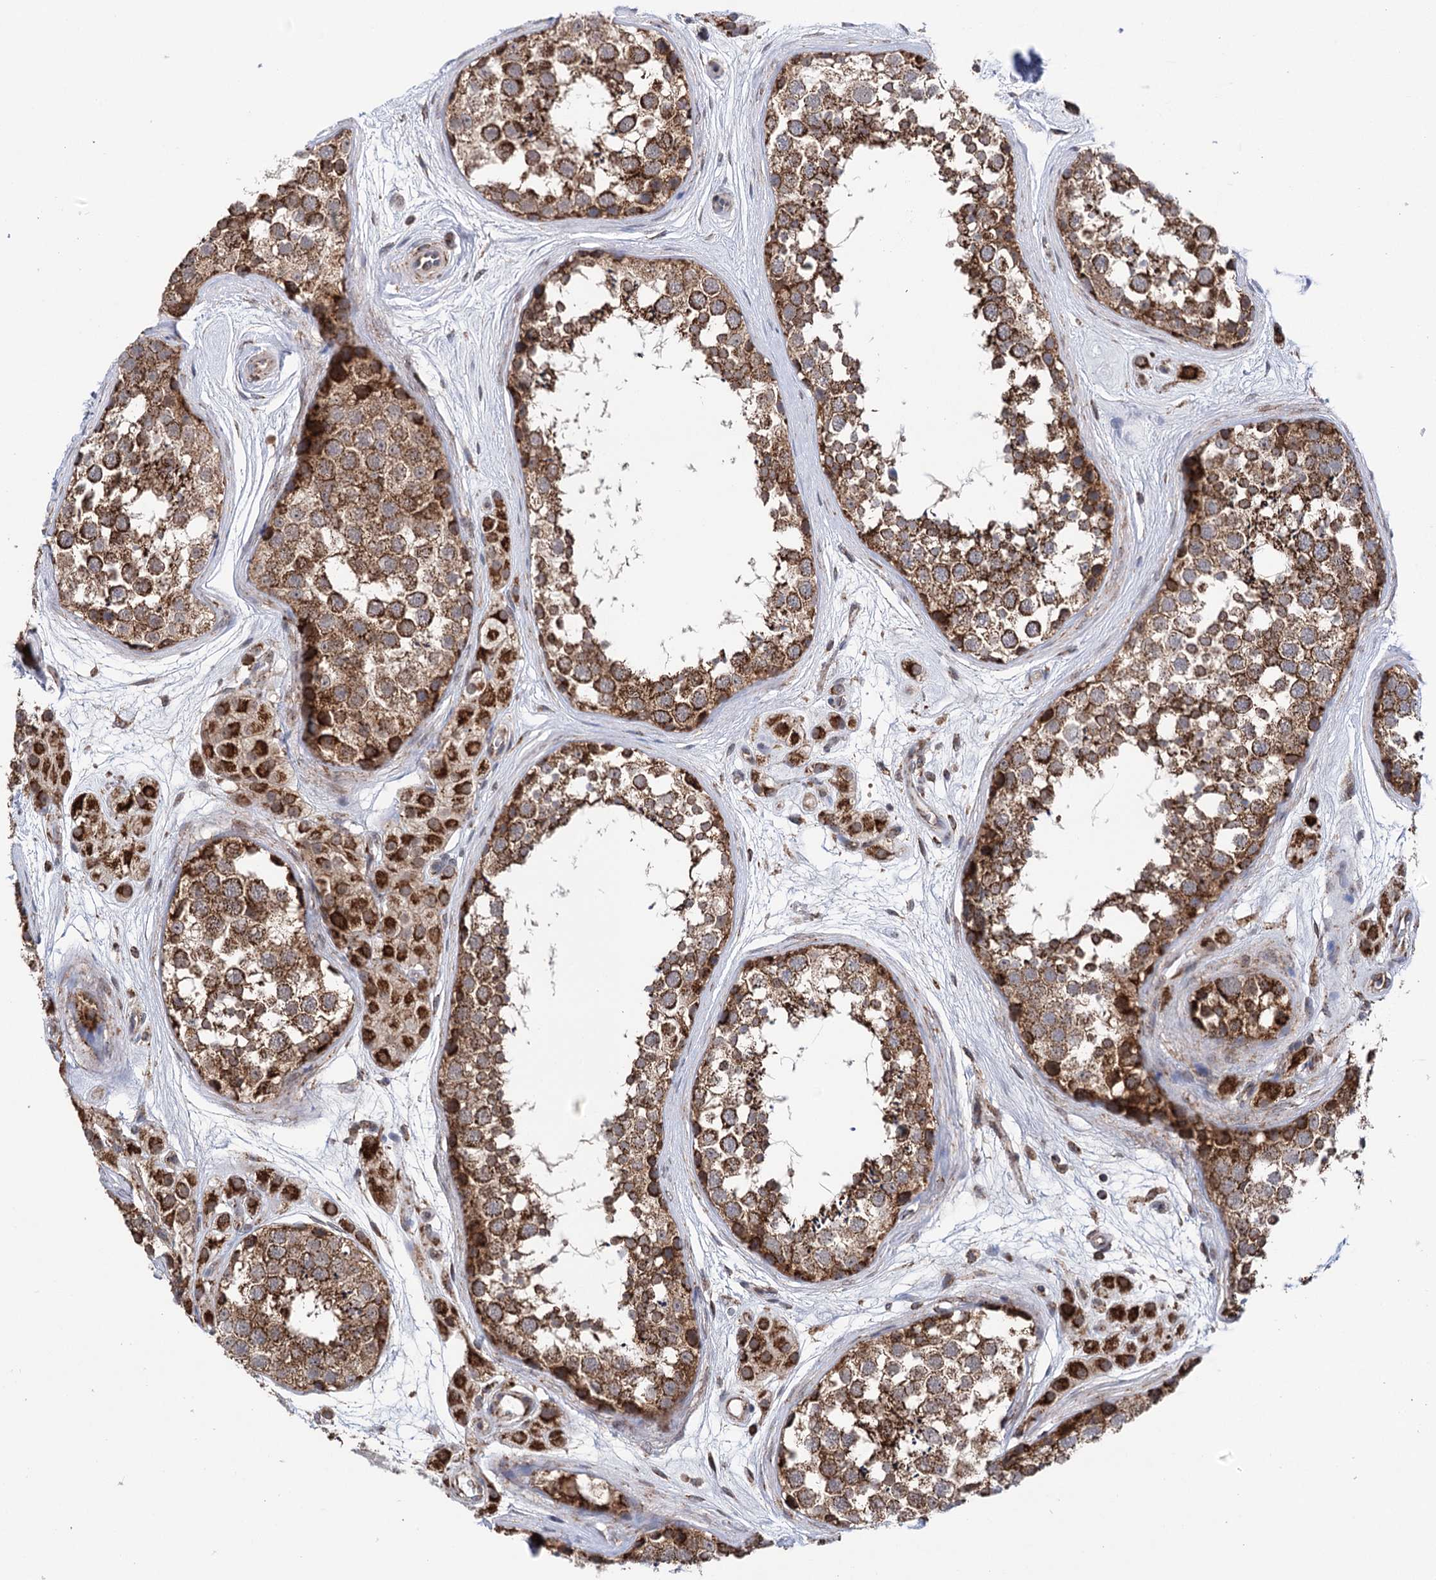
{"staining": {"intensity": "strong", "quantity": ">75%", "location": "cytoplasmic/membranous"}, "tissue": "testis", "cell_type": "Cells in seminiferous ducts", "image_type": "normal", "snomed": [{"axis": "morphology", "description": "Normal tissue, NOS"}, {"axis": "topography", "description": "Testis"}], "caption": "Immunohistochemical staining of normal testis exhibits >75% levels of strong cytoplasmic/membranous protein staining in about >75% of cells in seminiferous ducts.", "gene": "SUCLA2", "patient": {"sex": "male", "age": 56}}